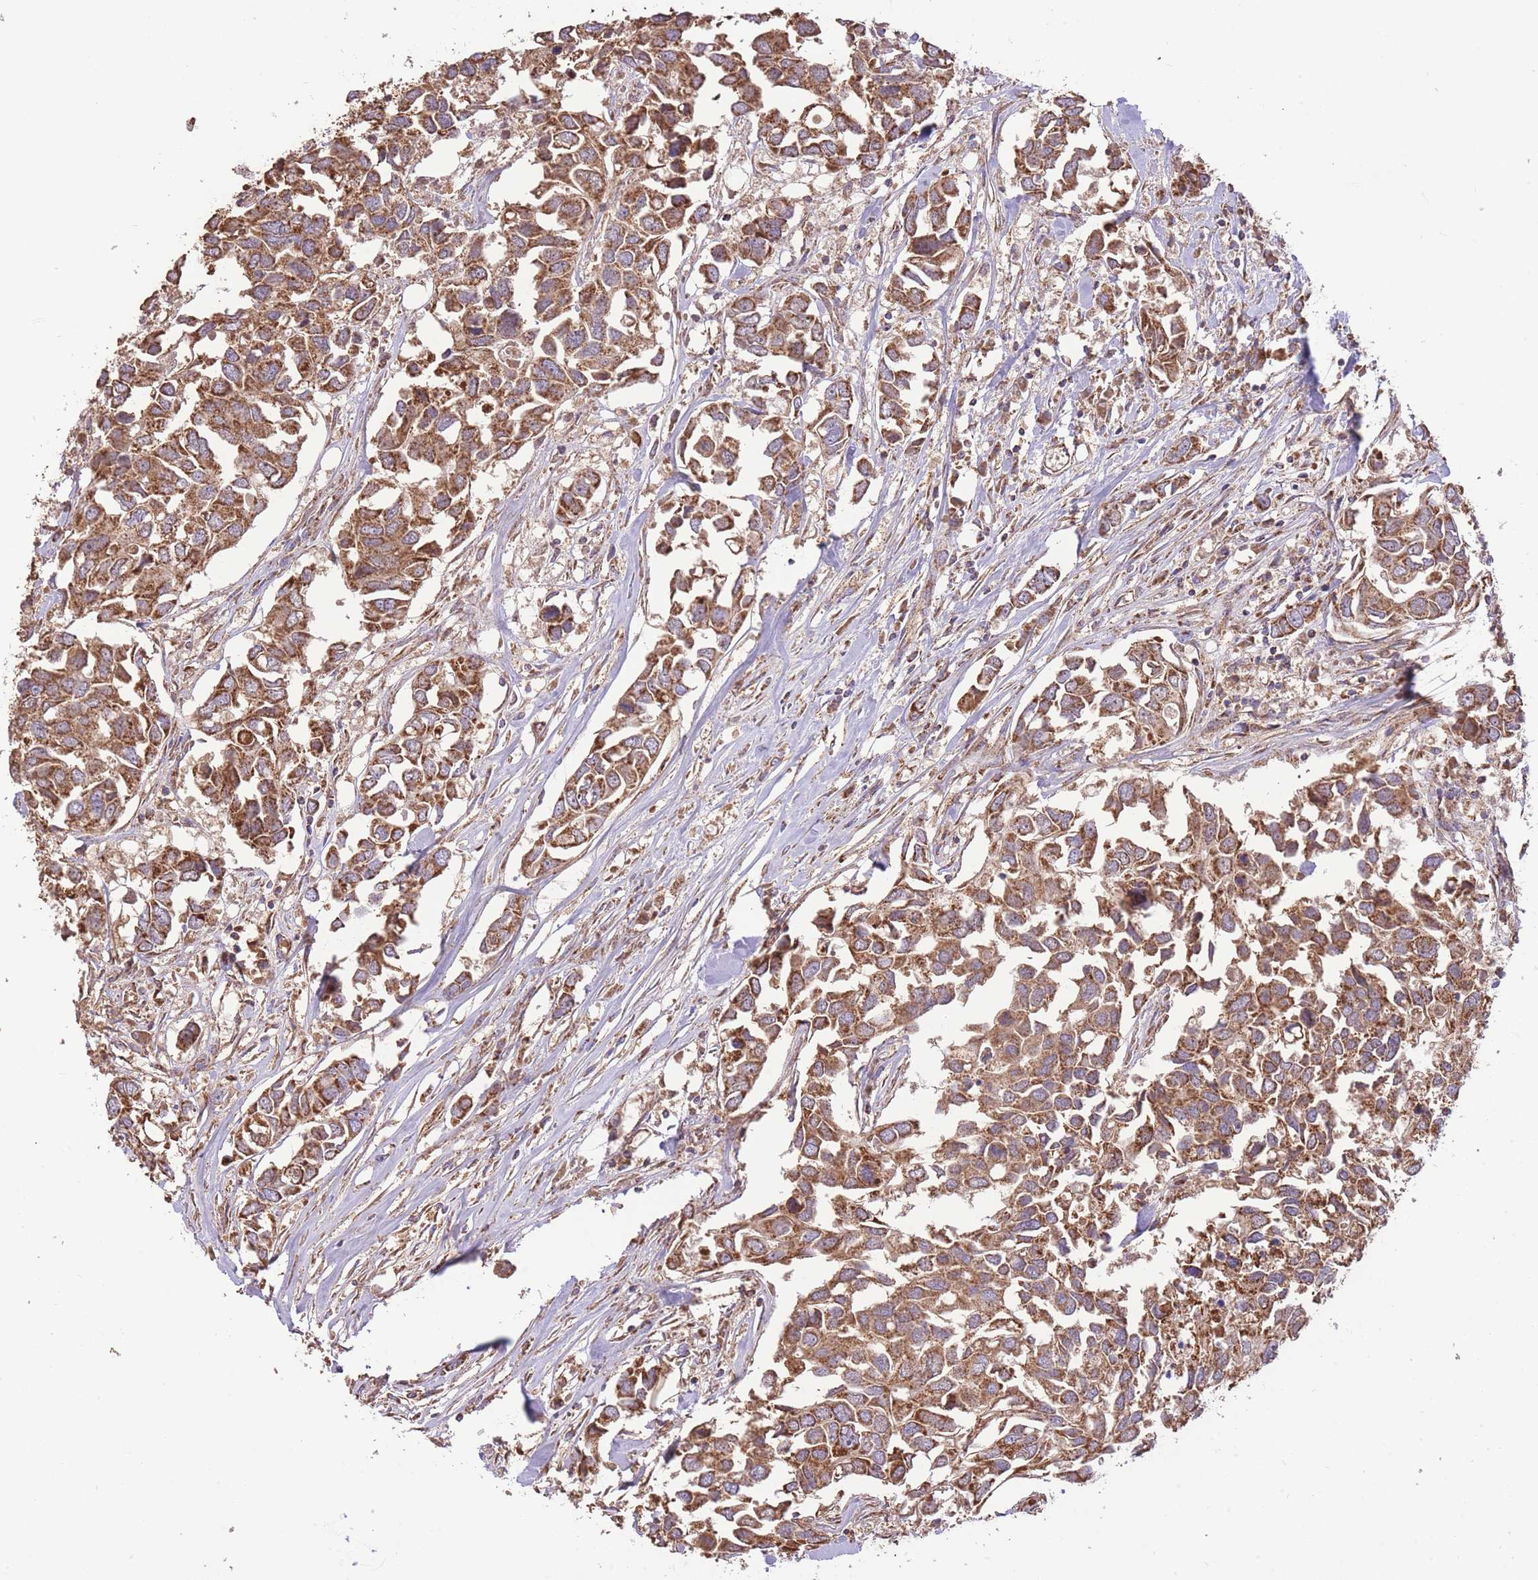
{"staining": {"intensity": "strong", "quantity": ">75%", "location": "cytoplasmic/membranous"}, "tissue": "breast cancer", "cell_type": "Tumor cells", "image_type": "cancer", "snomed": [{"axis": "morphology", "description": "Duct carcinoma"}, {"axis": "topography", "description": "Breast"}], "caption": "Immunohistochemical staining of breast intraductal carcinoma demonstrates high levels of strong cytoplasmic/membranous expression in approximately >75% of tumor cells.", "gene": "PREP", "patient": {"sex": "female", "age": 83}}